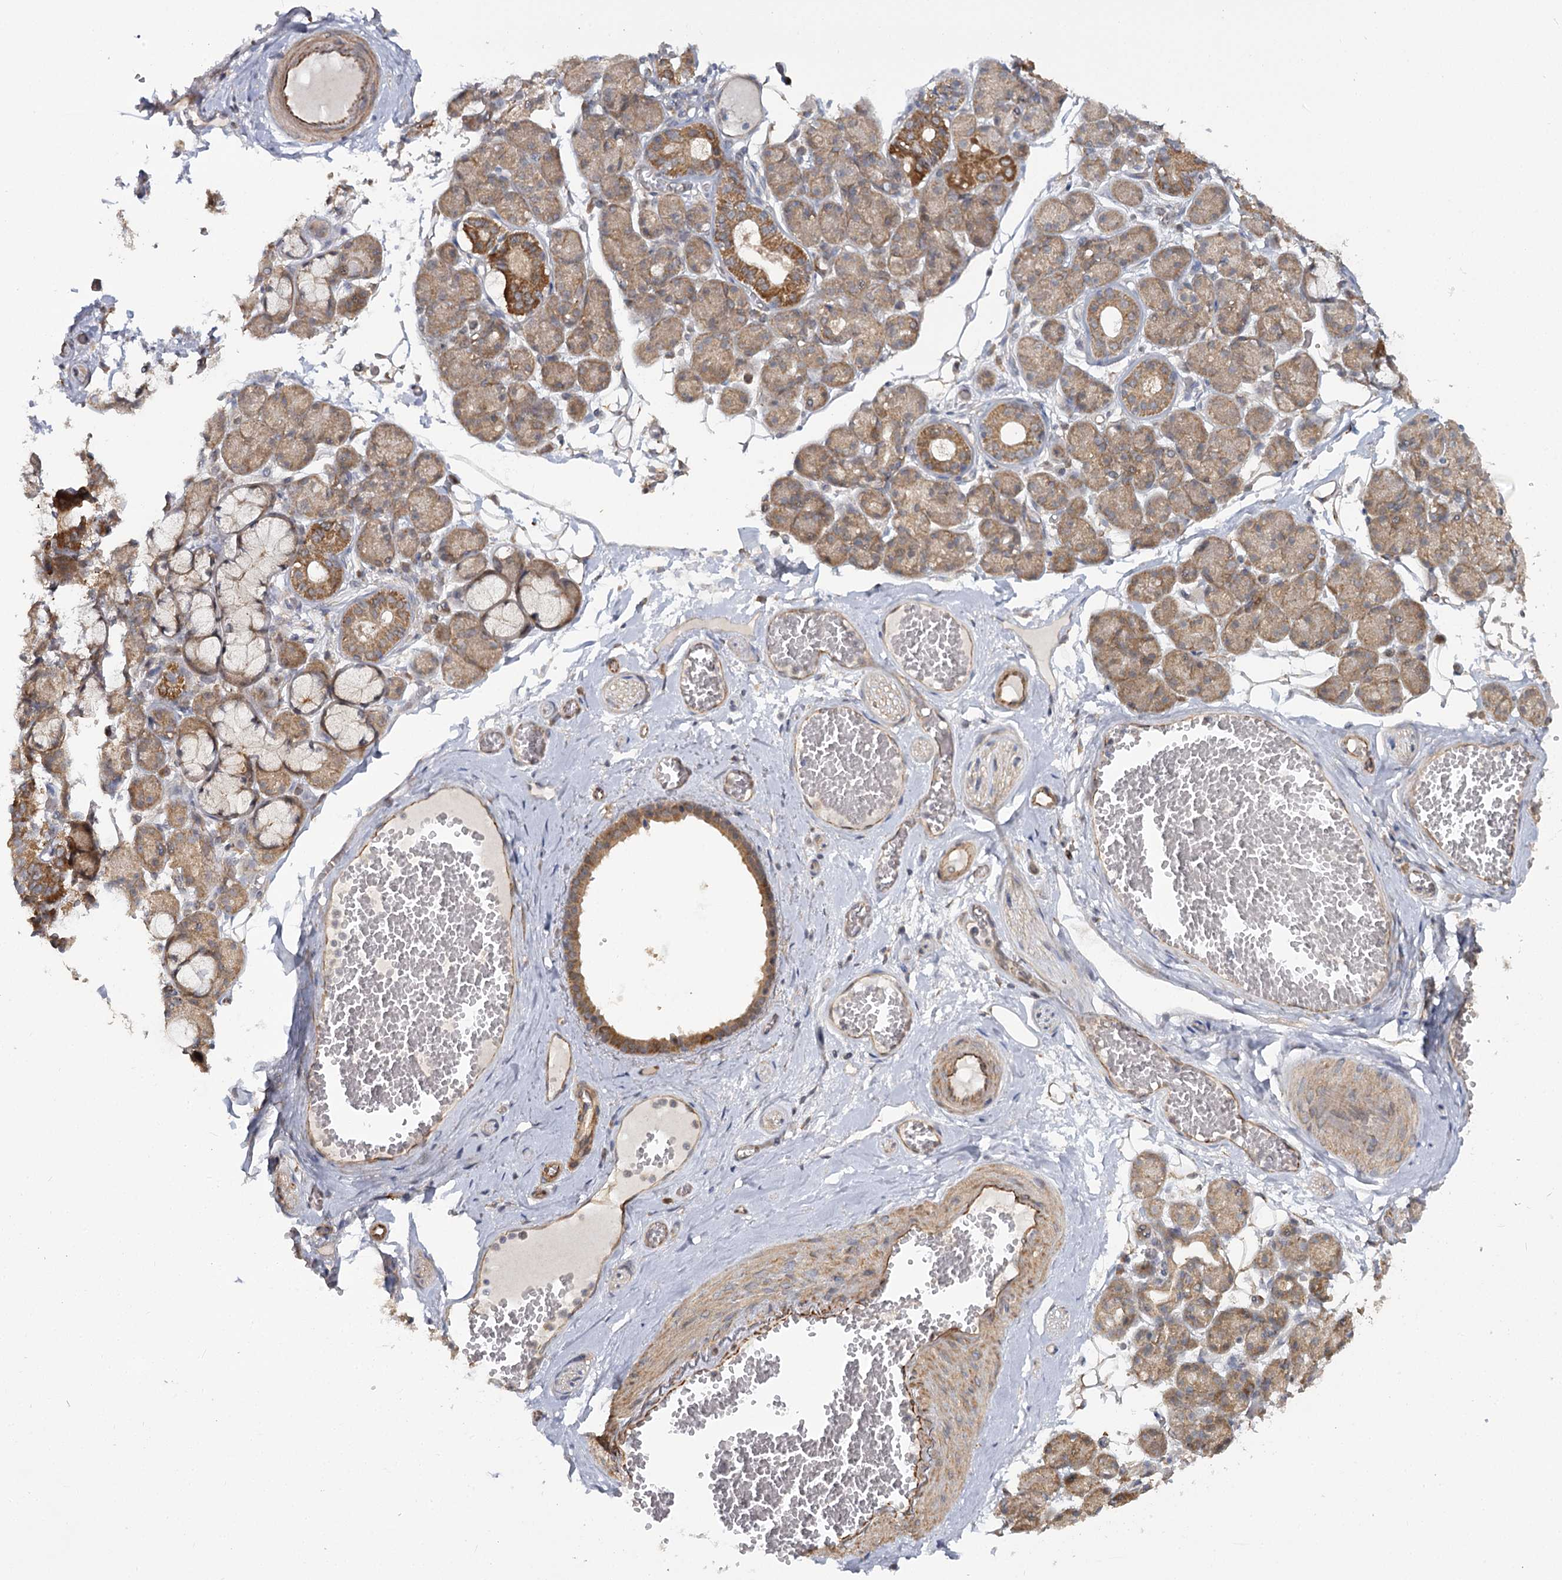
{"staining": {"intensity": "moderate", "quantity": ">75%", "location": "cytoplasmic/membranous"}, "tissue": "salivary gland", "cell_type": "Glandular cells", "image_type": "normal", "snomed": [{"axis": "morphology", "description": "Normal tissue, NOS"}, {"axis": "topography", "description": "Salivary gland"}], "caption": "High-magnification brightfield microscopy of normal salivary gland stained with DAB (3,3'-diaminobenzidine) (brown) and counterstained with hematoxylin (blue). glandular cells exhibit moderate cytoplasmic/membranous expression is appreciated in approximately>75% of cells.", "gene": "TBC1D9B", "patient": {"sex": "male", "age": 63}}